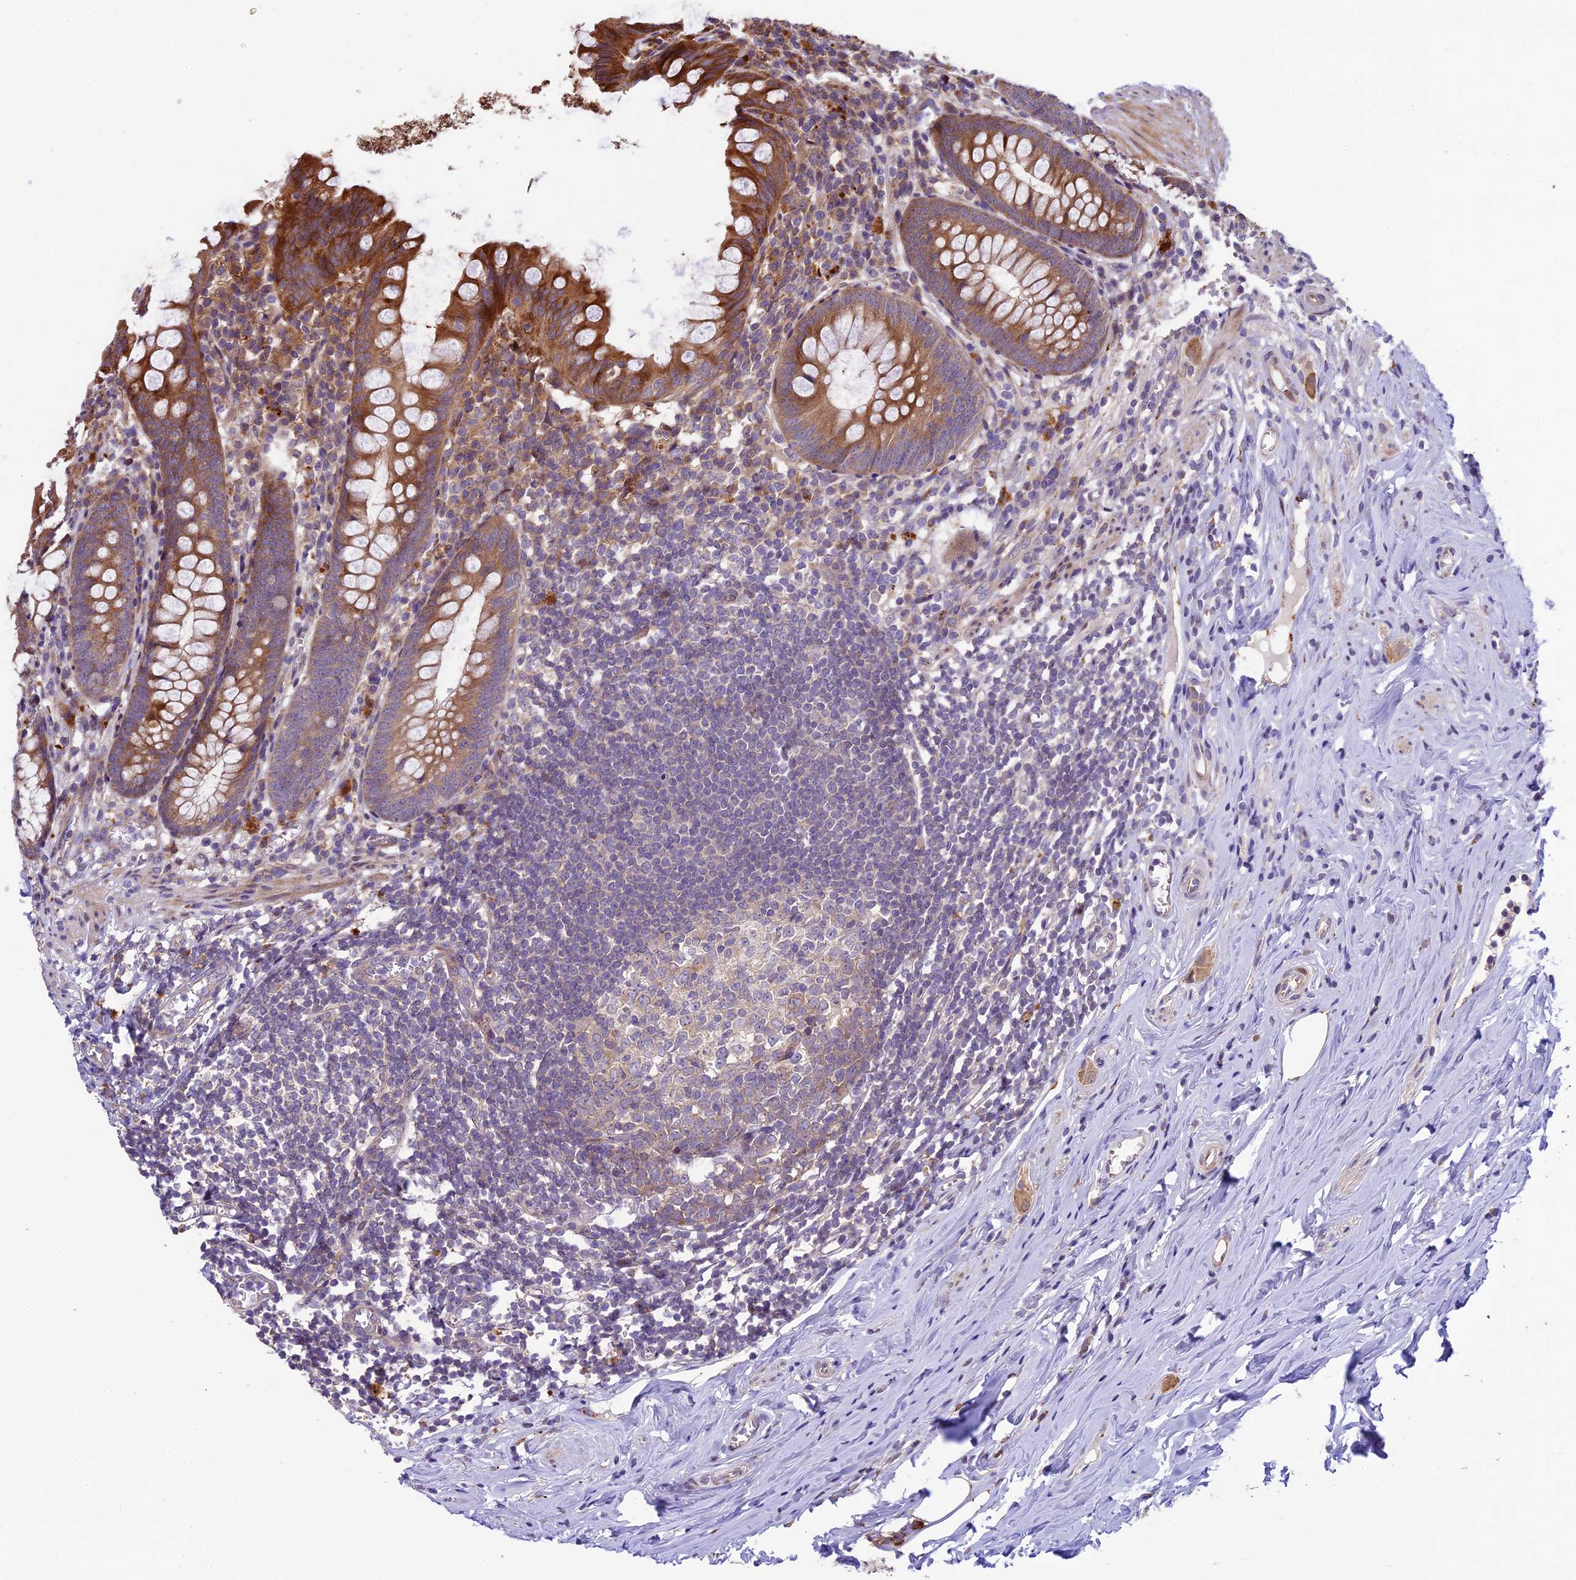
{"staining": {"intensity": "moderate", "quantity": ">75%", "location": "cytoplasmic/membranous"}, "tissue": "appendix", "cell_type": "Glandular cells", "image_type": "normal", "snomed": [{"axis": "morphology", "description": "Normal tissue, NOS"}, {"axis": "topography", "description": "Appendix"}], "caption": "Glandular cells exhibit moderate cytoplasmic/membranous expression in approximately >75% of cells in unremarkable appendix.", "gene": "SPIRE1", "patient": {"sex": "female", "age": 51}}